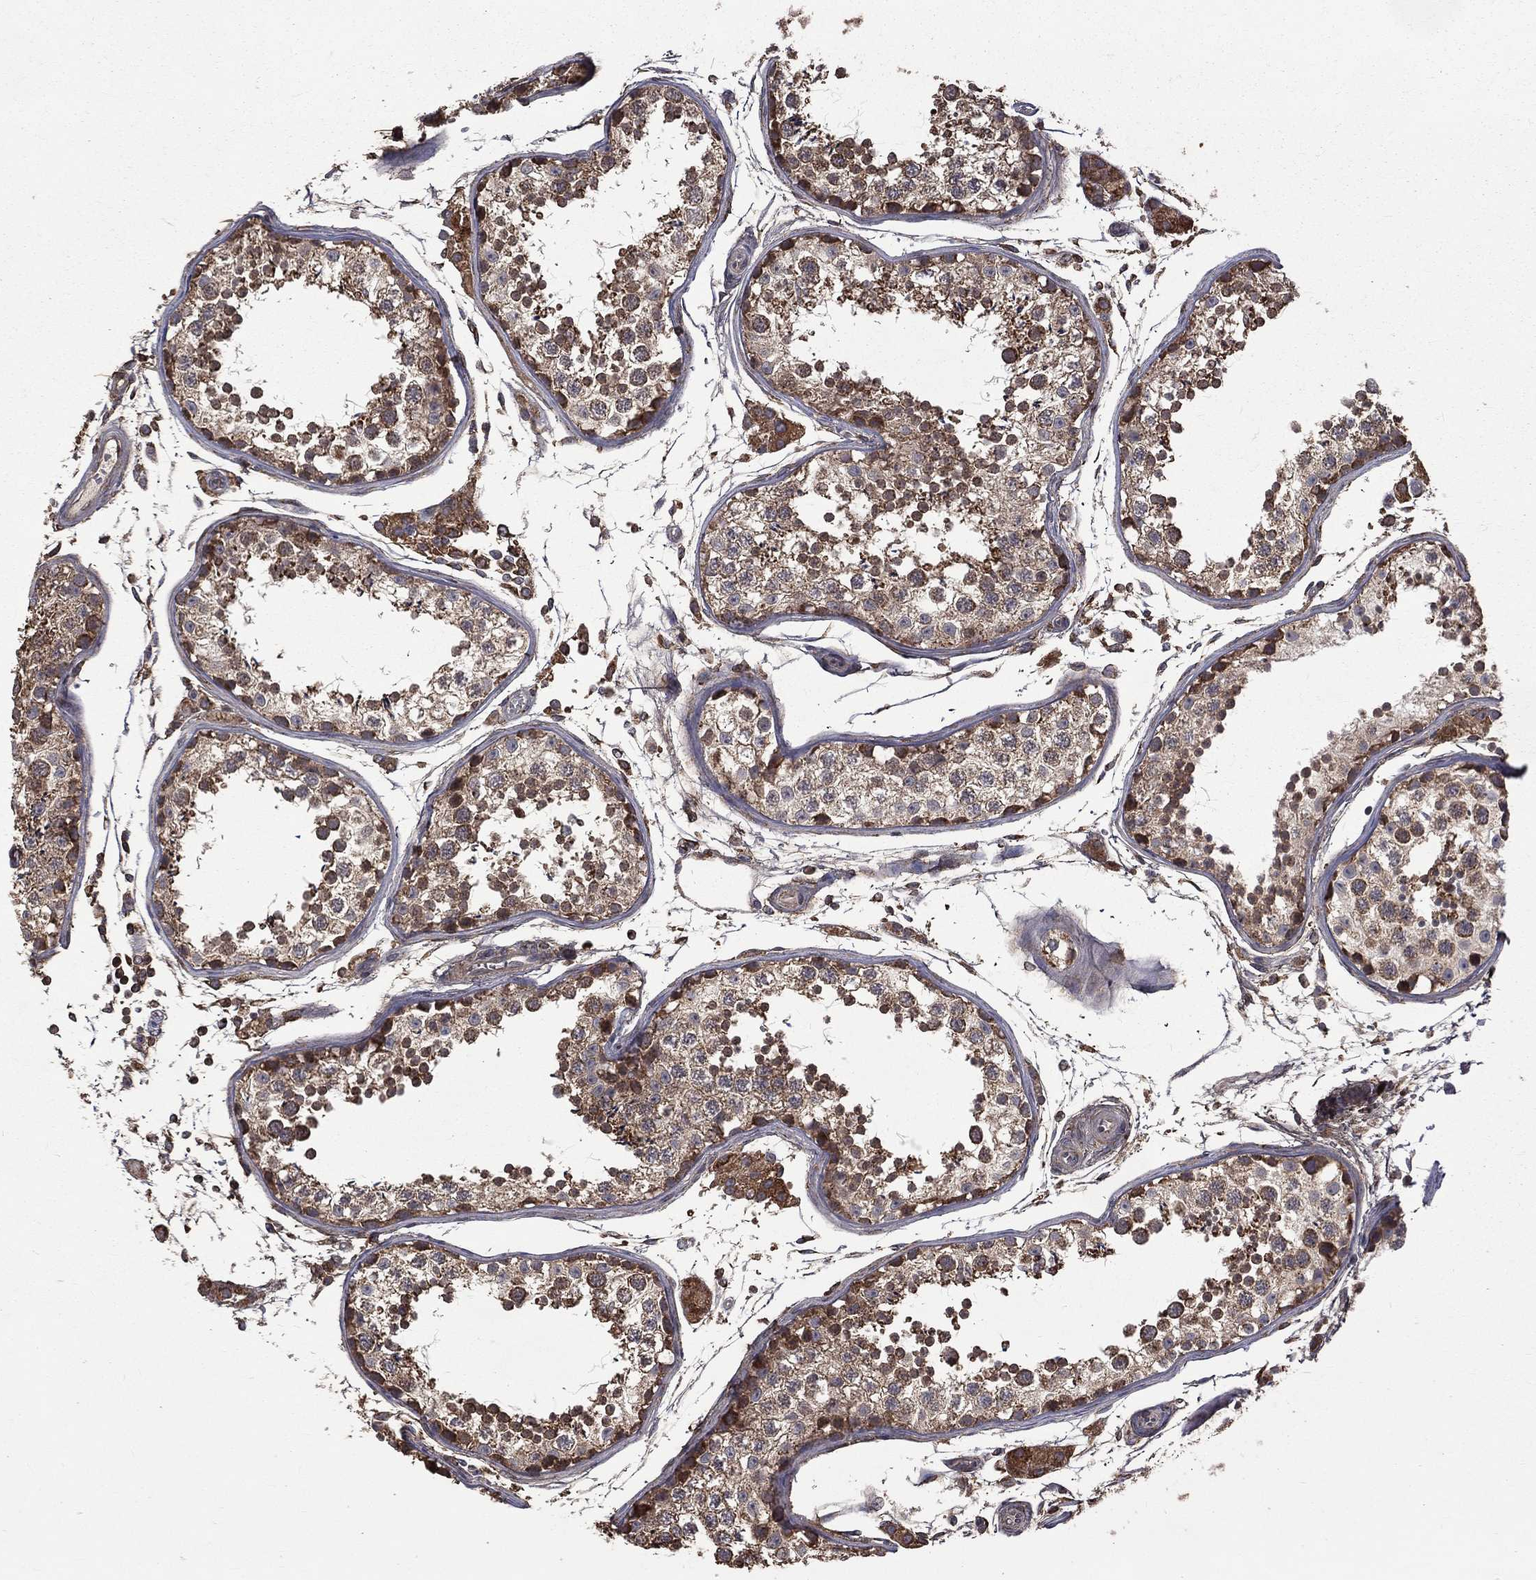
{"staining": {"intensity": "moderate", "quantity": "25%-75%", "location": "cytoplasmic/membranous"}, "tissue": "testis", "cell_type": "Cells in seminiferous ducts", "image_type": "normal", "snomed": [{"axis": "morphology", "description": "Normal tissue, NOS"}, {"axis": "topography", "description": "Testis"}], "caption": "A micrograph of testis stained for a protein demonstrates moderate cytoplasmic/membranous brown staining in cells in seminiferous ducts.", "gene": "OLFML1", "patient": {"sex": "male", "age": 29}}